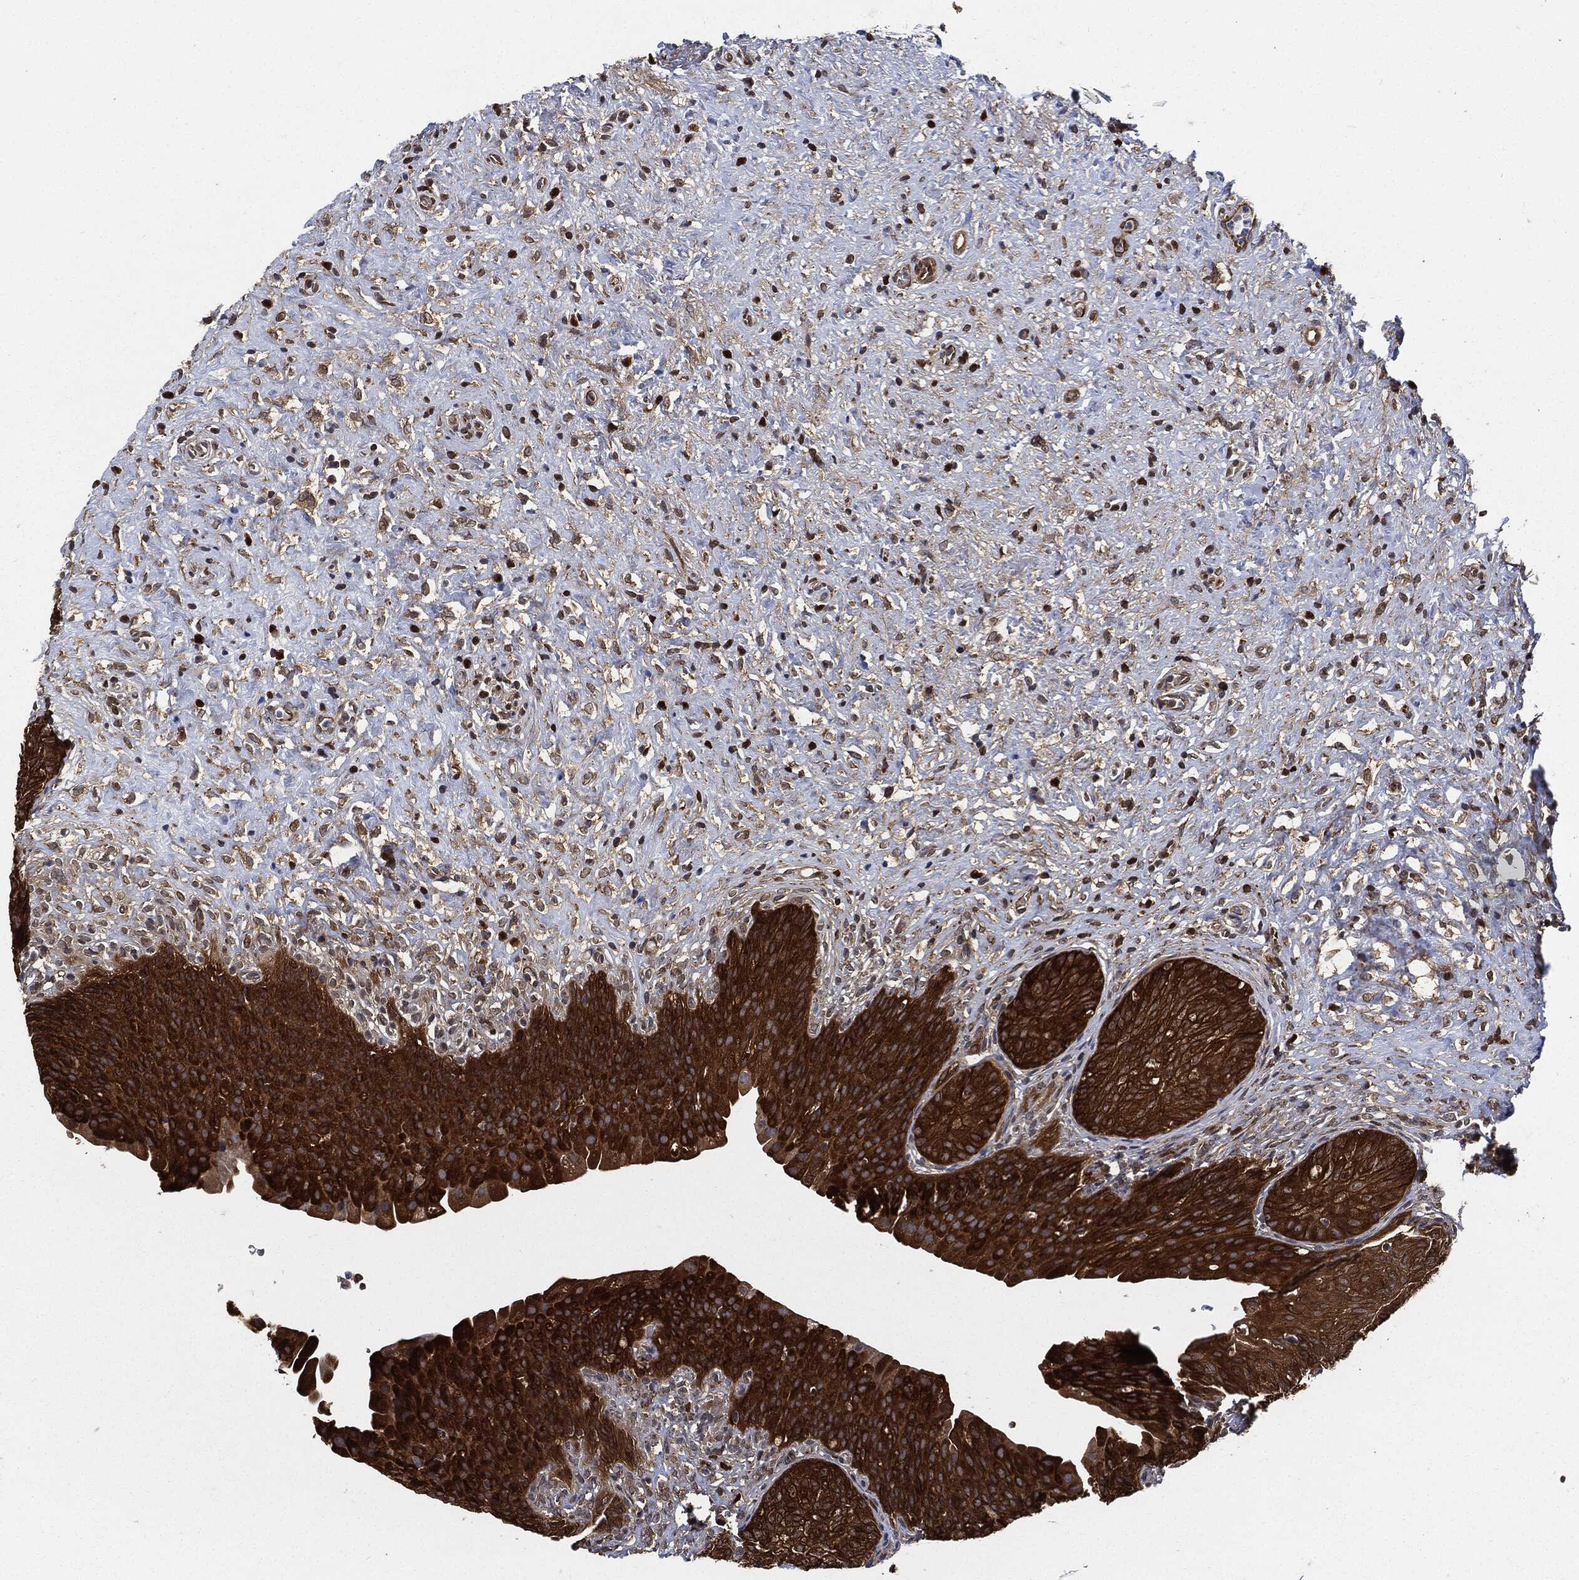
{"staining": {"intensity": "strong", "quantity": ">75%", "location": "cytoplasmic/membranous"}, "tissue": "urinary bladder", "cell_type": "Urothelial cells", "image_type": "normal", "snomed": [{"axis": "morphology", "description": "Normal tissue, NOS"}, {"axis": "topography", "description": "Urinary bladder"}], "caption": "Protein expression analysis of benign urinary bladder exhibits strong cytoplasmic/membranous expression in approximately >75% of urothelial cells. (DAB IHC with brightfield microscopy, high magnification).", "gene": "PRDX2", "patient": {"sex": "male", "age": 46}}